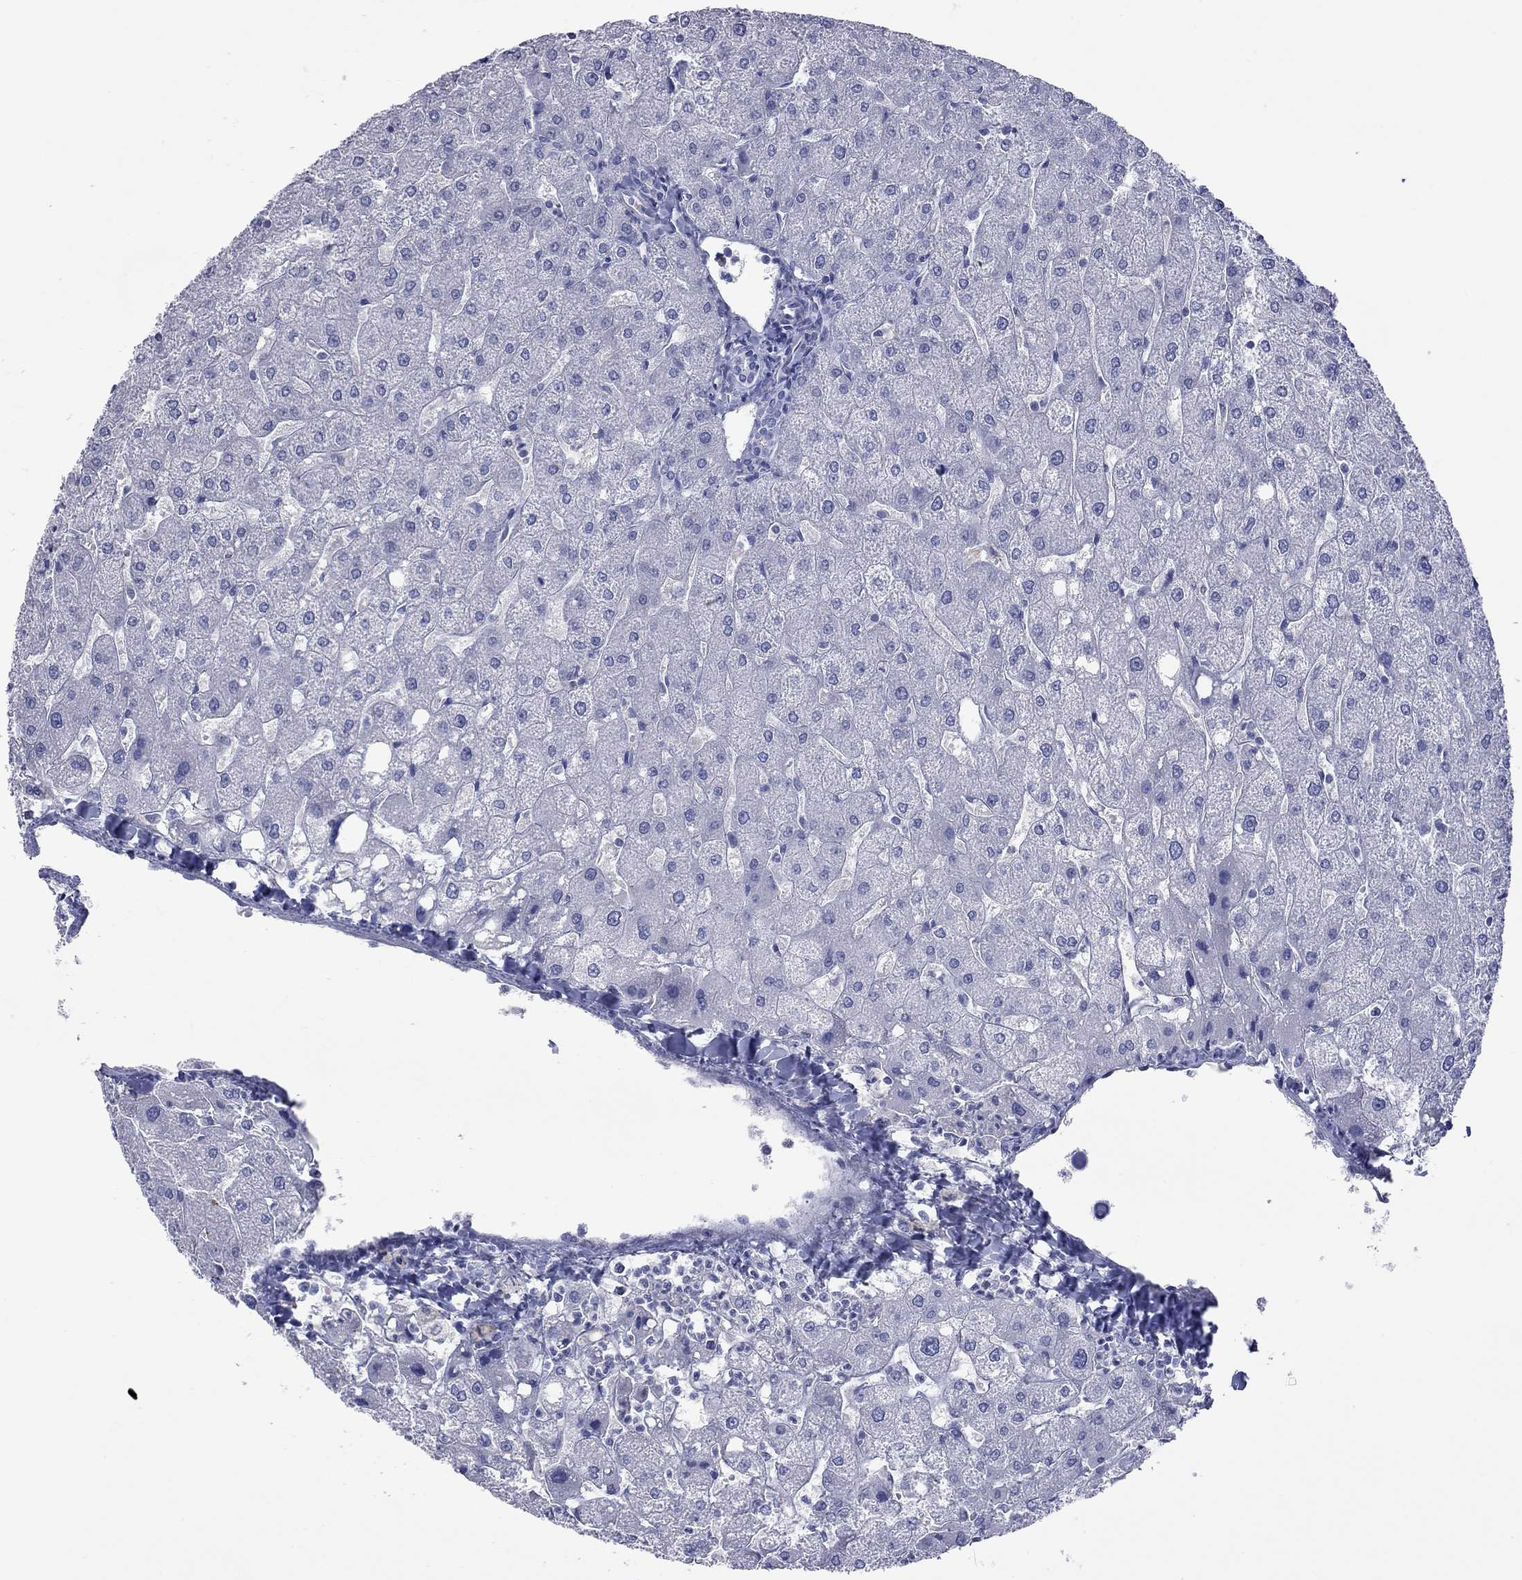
{"staining": {"intensity": "negative", "quantity": "none", "location": "none"}, "tissue": "liver", "cell_type": "Cholangiocytes", "image_type": "normal", "snomed": [{"axis": "morphology", "description": "Normal tissue, NOS"}, {"axis": "topography", "description": "Liver"}], "caption": "Cholangiocytes show no significant staining in normal liver. (DAB (3,3'-diaminobenzidine) immunohistochemistry, high magnification).", "gene": "ACTL7B", "patient": {"sex": "male", "age": 67}}